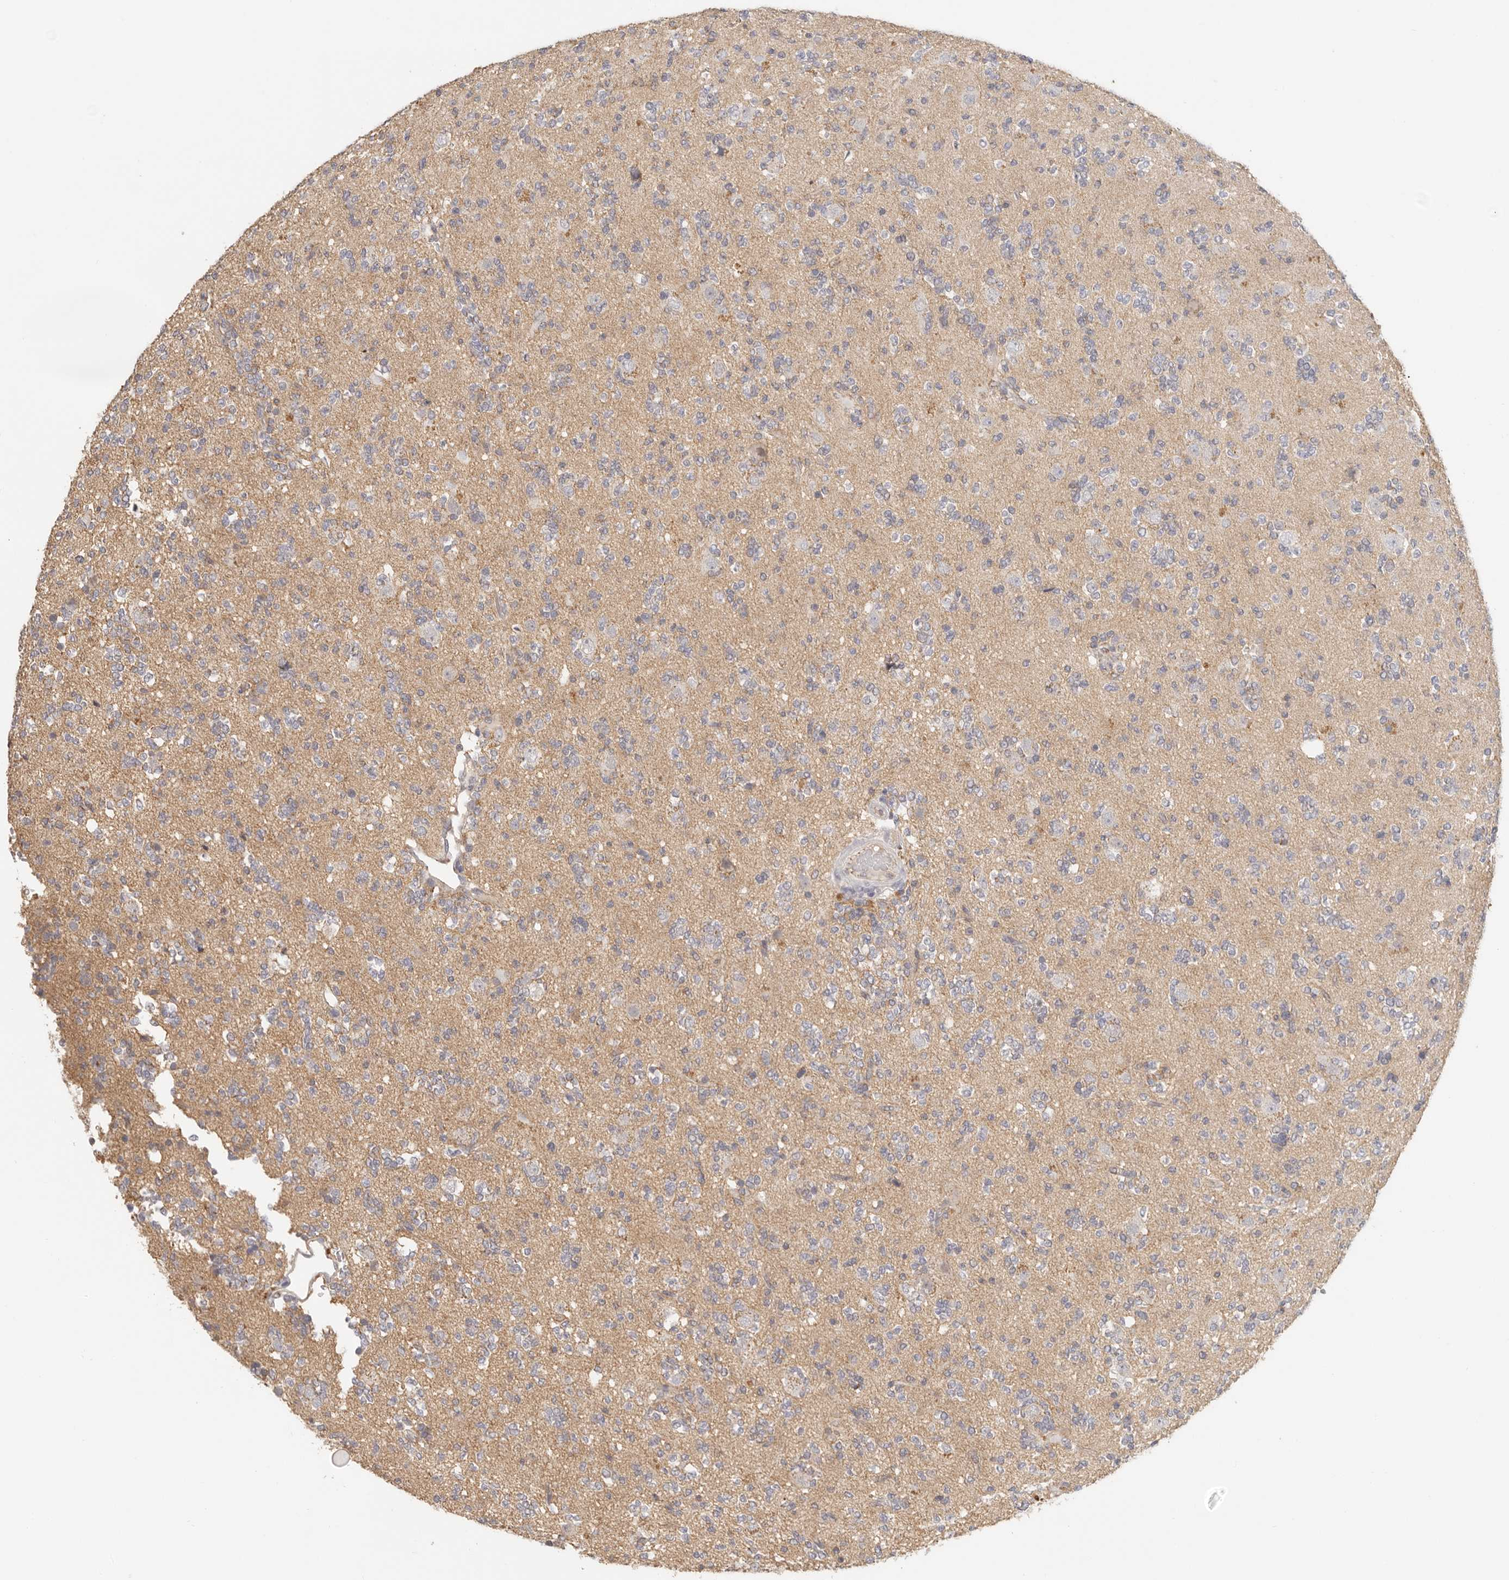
{"staining": {"intensity": "negative", "quantity": "none", "location": "none"}, "tissue": "glioma", "cell_type": "Tumor cells", "image_type": "cancer", "snomed": [{"axis": "morphology", "description": "Glioma, malignant, High grade"}, {"axis": "topography", "description": "Brain"}], "caption": "A micrograph of human malignant high-grade glioma is negative for staining in tumor cells. (Stains: DAB (3,3'-diaminobenzidine) immunohistochemistry (IHC) with hematoxylin counter stain, Microscopy: brightfield microscopy at high magnification).", "gene": "ANXA9", "patient": {"sex": "female", "age": 62}}